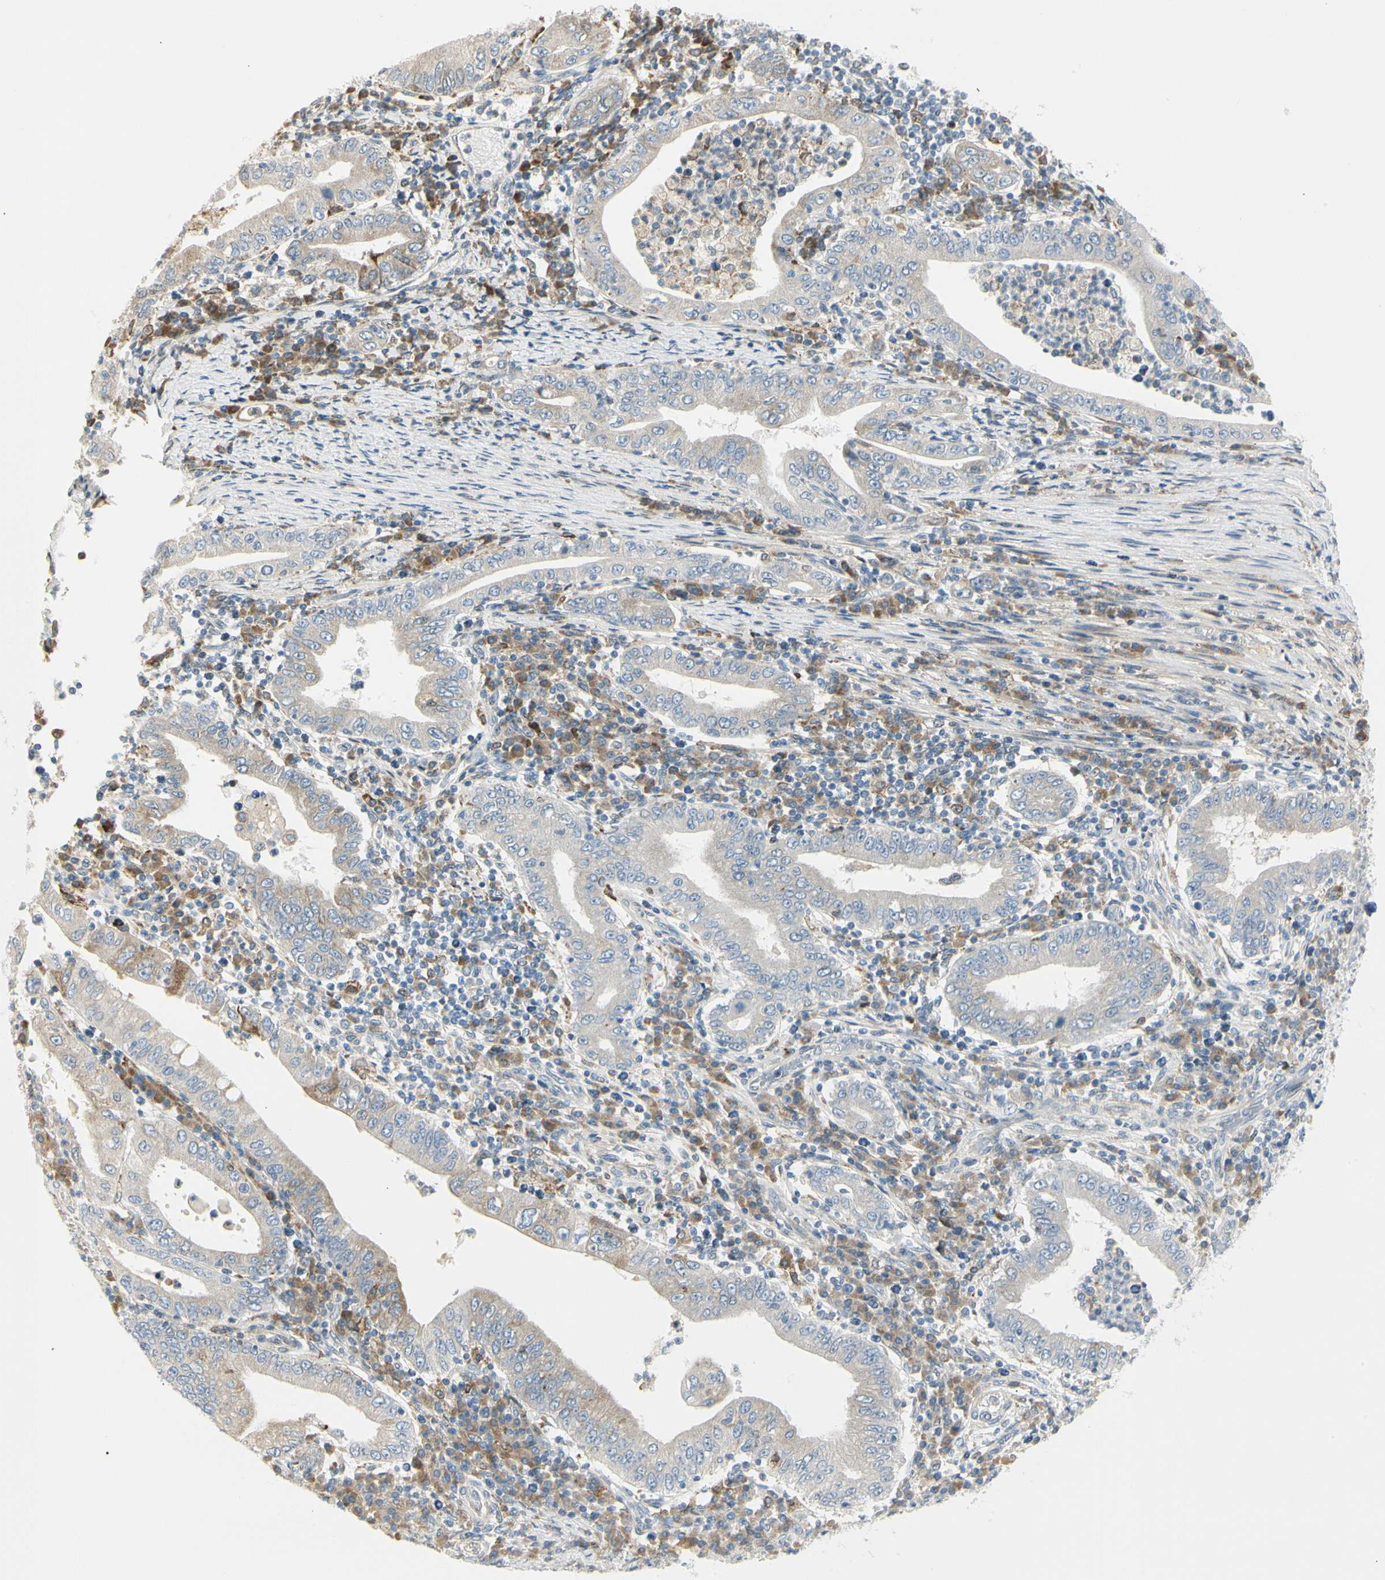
{"staining": {"intensity": "negative", "quantity": "none", "location": "none"}, "tissue": "stomach cancer", "cell_type": "Tumor cells", "image_type": "cancer", "snomed": [{"axis": "morphology", "description": "Normal tissue, NOS"}, {"axis": "morphology", "description": "Adenocarcinoma, NOS"}, {"axis": "topography", "description": "Esophagus"}, {"axis": "topography", "description": "Stomach, upper"}, {"axis": "topography", "description": "Peripheral nerve tissue"}], "caption": "Tumor cells show no significant expression in adenocarcinoma (stomach).", "gene": "TNFSF11", "patient": {"sex": "male", "age": 62}}